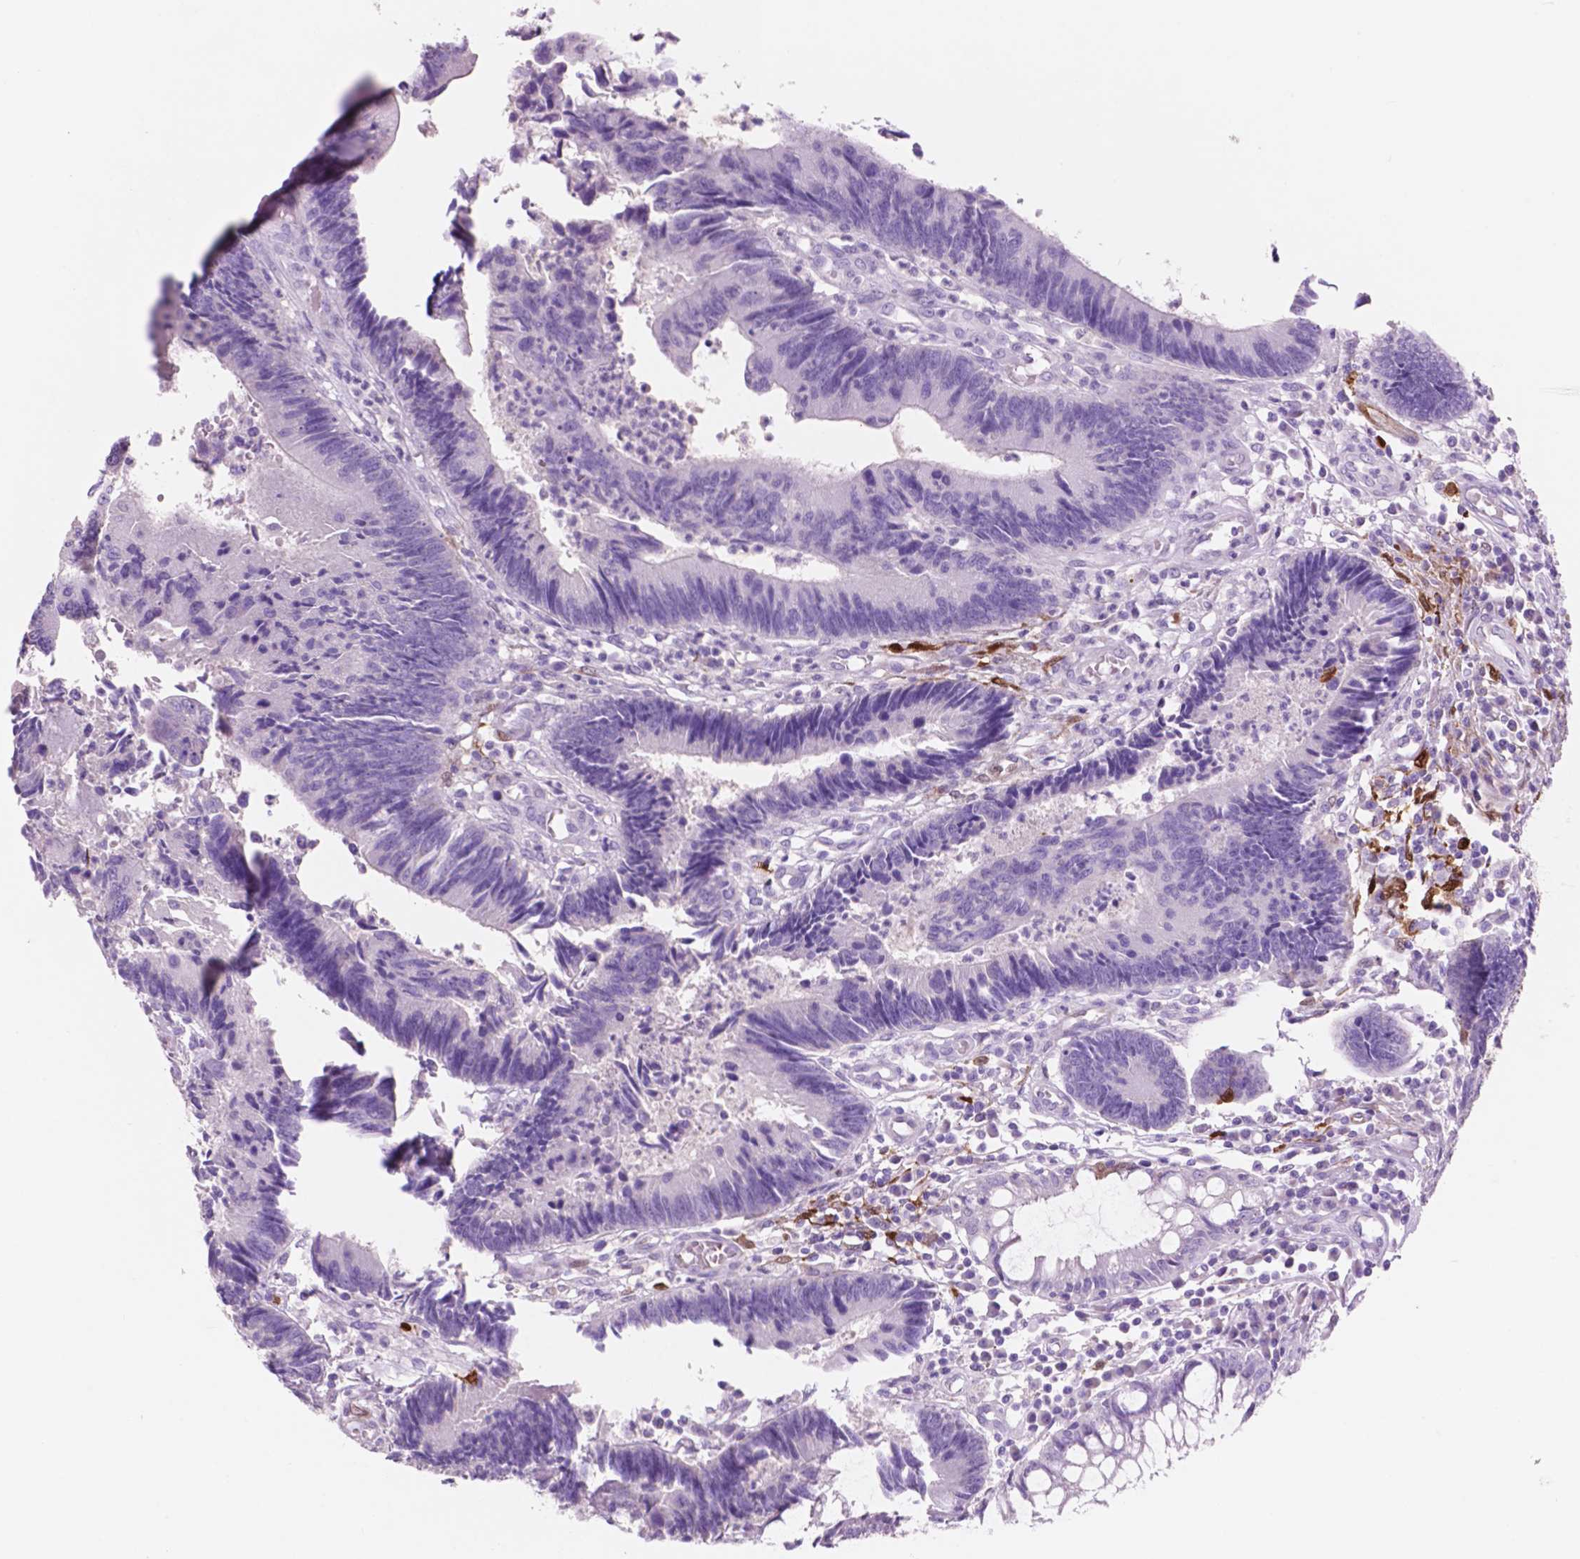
{"staining": {"intensity": "negative", "quantity": "none", "location": "none"}, "tissue": "colorectal cancer", "cell_type": "Tumor cells", "image_type": "cancer", "snomed": [{"axis": "morphology", "description": "Adenocarcinoma, NOS"}, {"axis": "topography", "description": "Colon"}], "caption": "The micrograph demonstrates no significant expression in tumor cells of adenocarcinoma (colorectal).", "gene": "IDO1", "patient": {"sex": "female", "age": 67}}